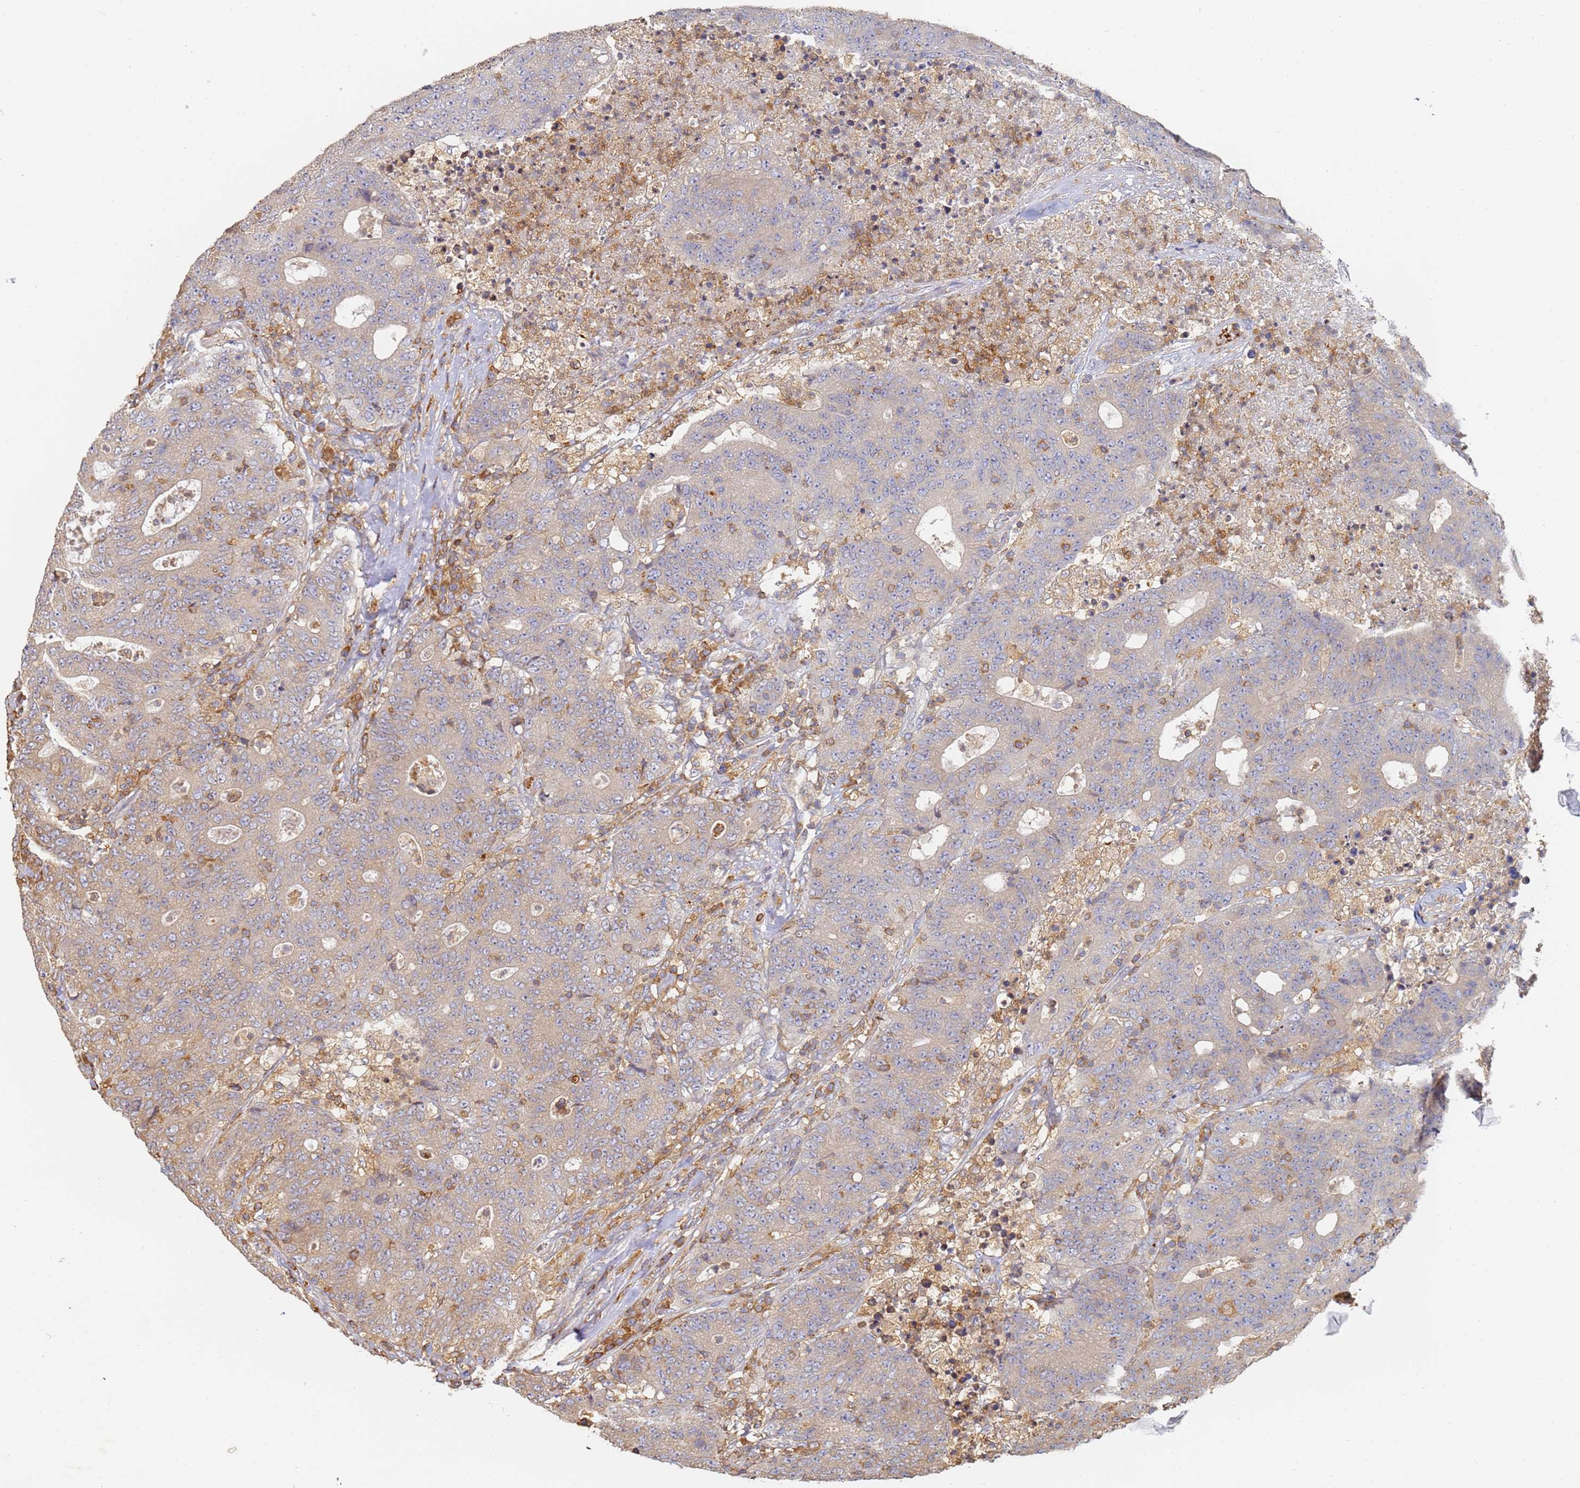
{"staining": {"intensity": "weak", "quantity": "<25%", "location": "cytoplasmic/membranous"}, "tissue": "colorectal cancer", "cell_type": "Tumor cells", "image_type": "cancer", "snomed": [{"axis": "morphology", "description": "Adenocarcinoma, NOS"}, {"axis": "topography", "description": "Colon"}], "caption": "A high-resolution image shows immunohistochemistry (IHC) staining of colorectal cancer, which reveals no significant positivity in tumor cells. (DAB (3,3'-diaminobenzidine) IHC, high magnification).", "gene": "BIN2", "patient": {"sex": "female", "age": 75}}